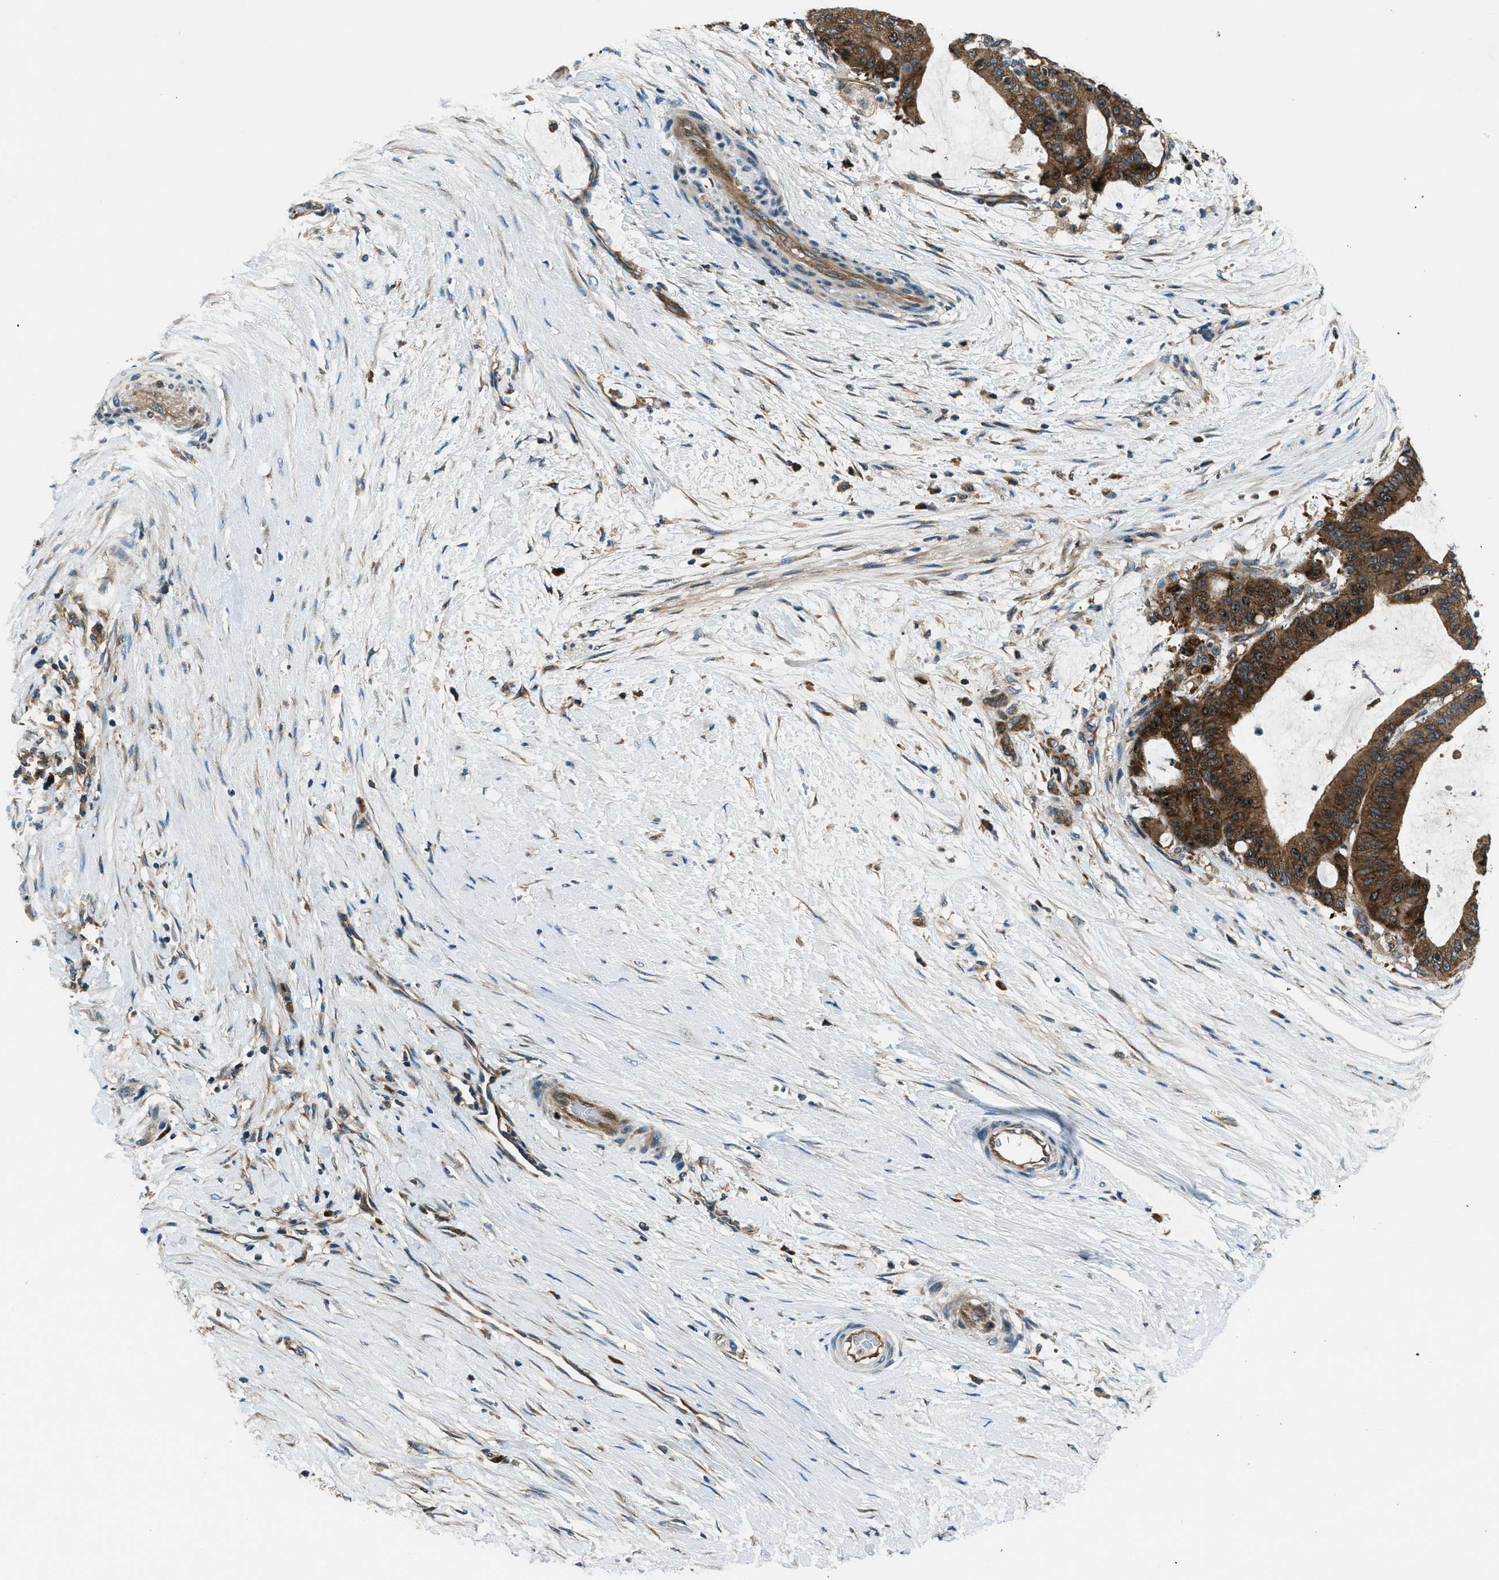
{"staining": {"intensity": "strong", "quantity": ">75%", "location": "cytoplasmic/membranous"}, "tissue": "liver cancer", "cell_type": "Tumor cells", "image_type": "cancer", "snomed": [{"axis": "morphology", "description": "Cholangiocarcinoma"}, {"axis": "topography", "description": "Liver"}], "caption": "Protein expression analysis of human liver cholangiocarcinoma reveals strong cytoplasmic/membranous staining in approximately >75% of tumor cells.", "gene": "ARFGAP2", "patient": {"sex": "female", "age": 73}}